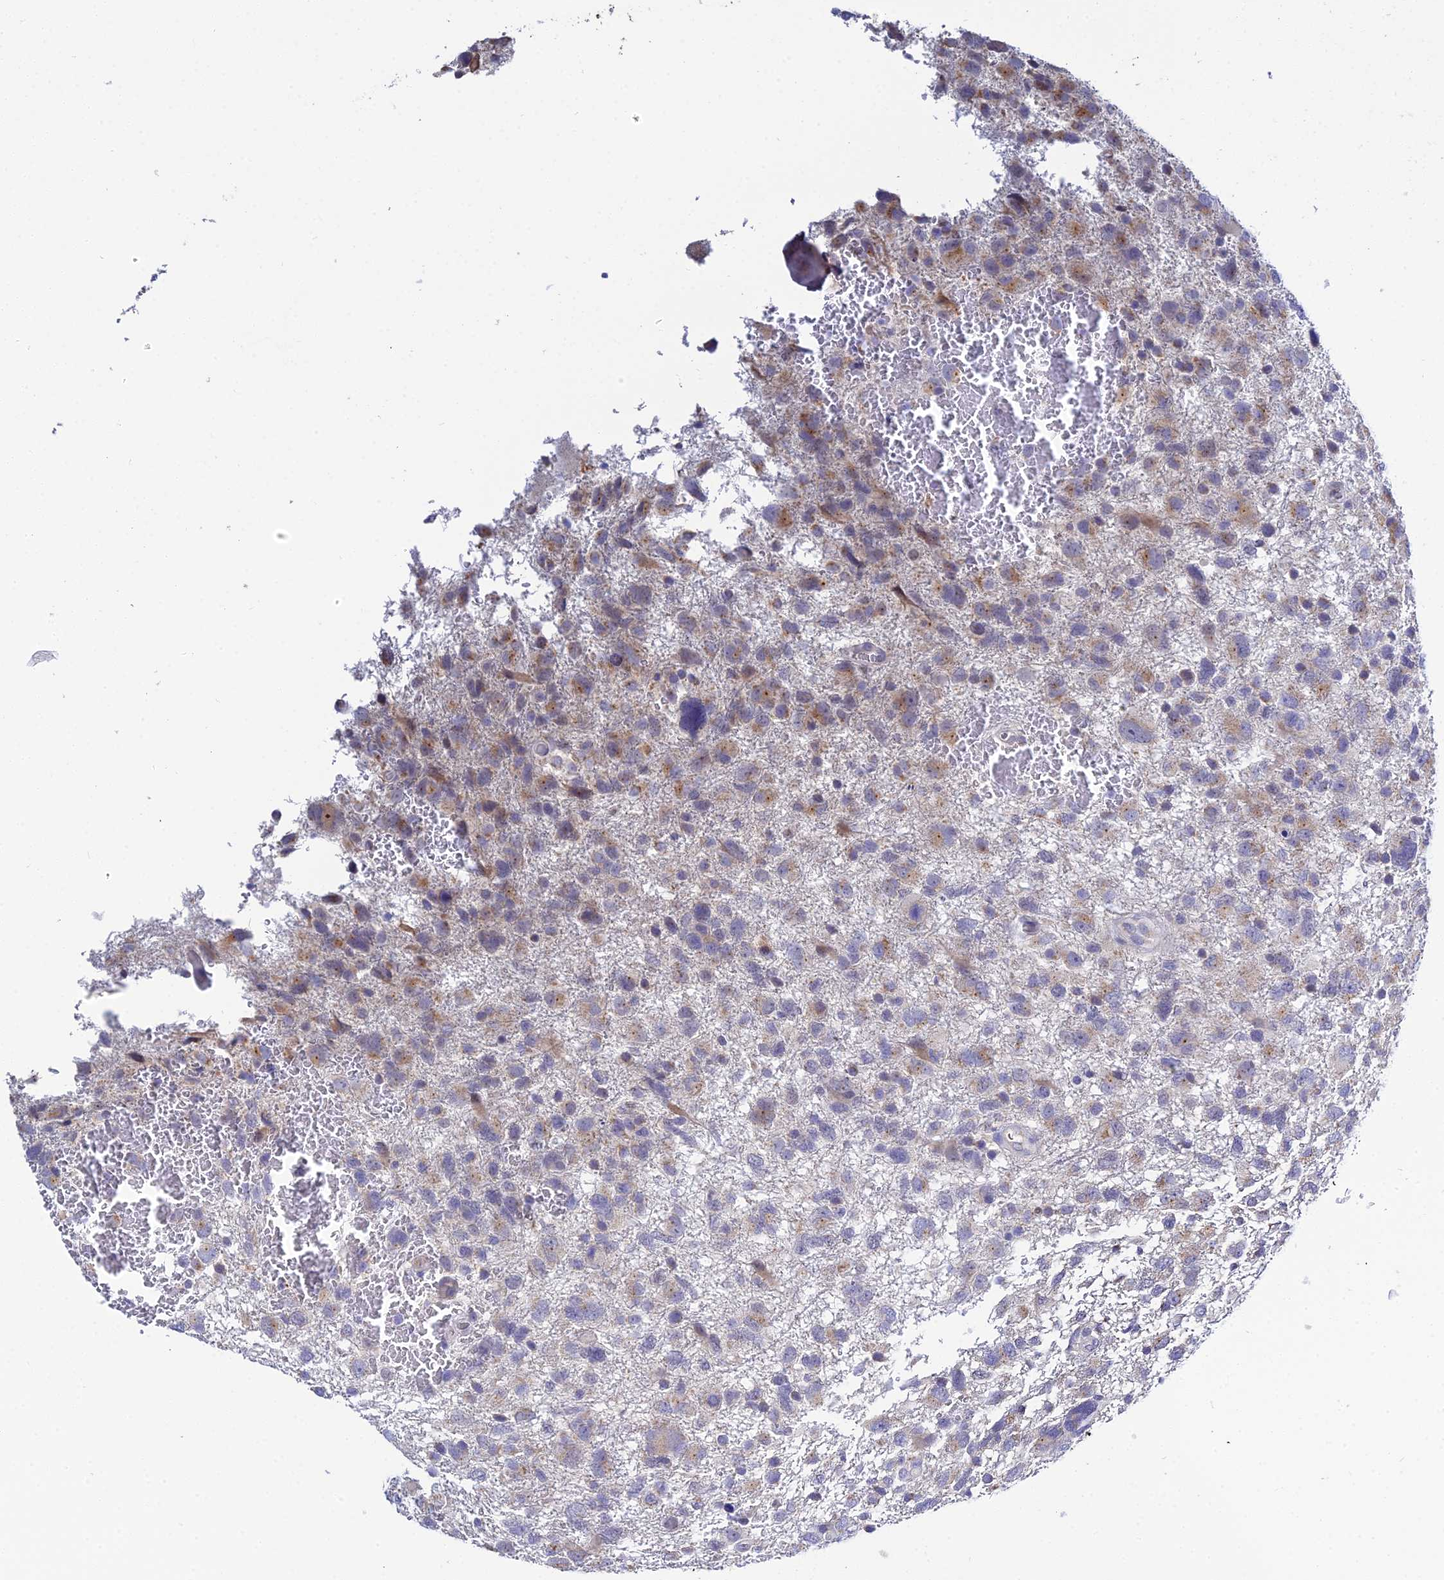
{"staining": {"intensity": "weak", "quantity": ">75%", "location": "cytoplasmic/membranous"}, "tissue": "glioma", "cell_type": "Tumor cells", "image_type": "cancer", "snomed": [{"axis": "morphology", "description": "Glioma, malignant, High grade"}, {"axis": "topography", "description": "Brain"}], "caption": "Glioma stained with a brown dye reveals weak cytoplasmic/membranous positive staining in approximately >75% of tumor cells.", "gene": "ZXDA", "patient": {"sex": "male", "age": 61}}